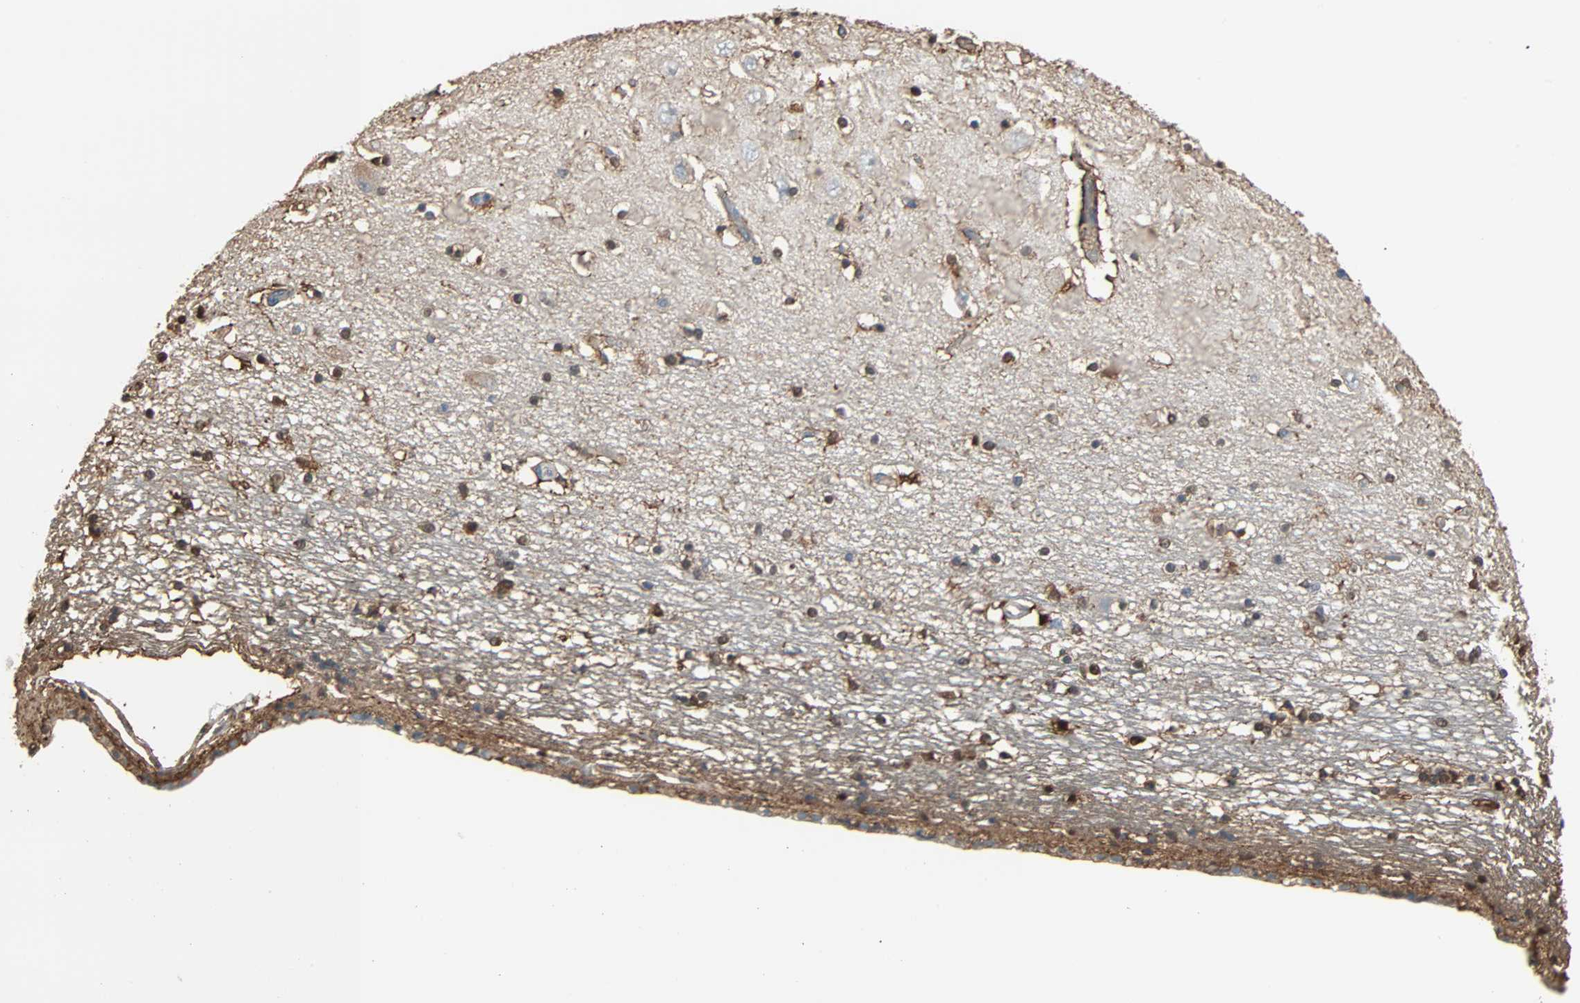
{"staining": {"intensity": "moderate", "quantity": ">75%", "location": "cytoplasmic/membranous,nuclear"}, "tissue": "hippocampus", "cell_type": "Glial cells", "image_type": "normal", "snomed": [{"axis": "morphology", "description": "Normal tissue, NOS"}, {"axis": "topography", "description": "Hippocampus"}], "caption": "A histopathology image of human hippocampus stained for a protein displays moderate cytoplasmic/membranous,nuclear brown staining in glial cells. The protein is shown in brown color, while the nuclei are stained blue.", "gene": "PRDX1", "patient": {"sex": "female", "age": 54}}